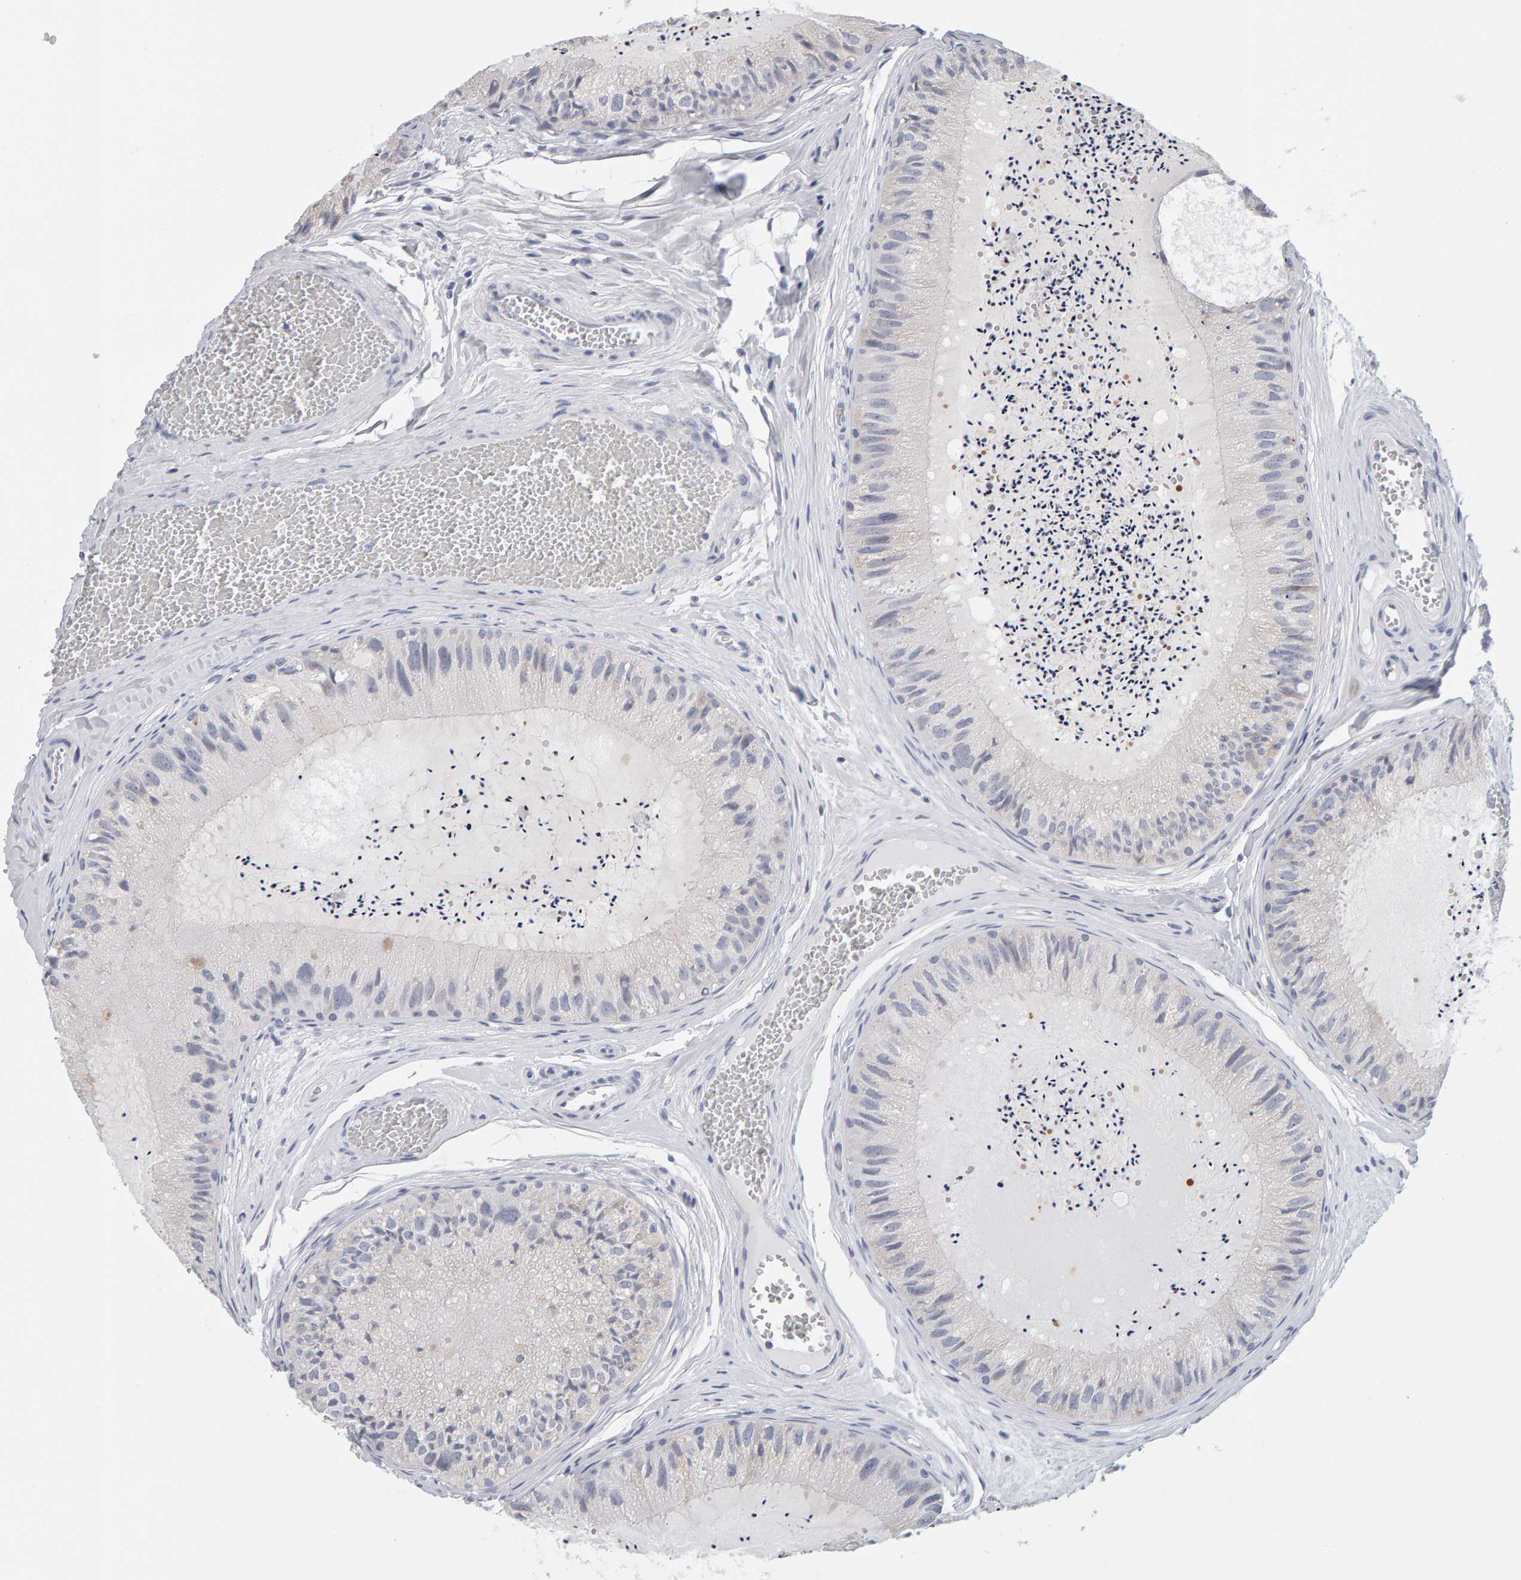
{"staining": {"intensity": "moderate", "quantity": "25%-75%", "location": "cytoplasmic/membranous"}, "tissue": "epididymis", "cell_type": "Glandular cells", "image_type": "normal", "snomed": [{"axis": "morphology", "description": "Normal tissue, NOS"}, {"axis": "topography", "description": "Epididymis"}], "caption": "Approximately 25%-75% of glandular cells in unremarkable human epididymis show moderate cytoplasmic/membranous protein expression as visualized by brown immunohistochemical staining.", "gene": "CTH", "patient": {"sex": "male", "age": 31}}